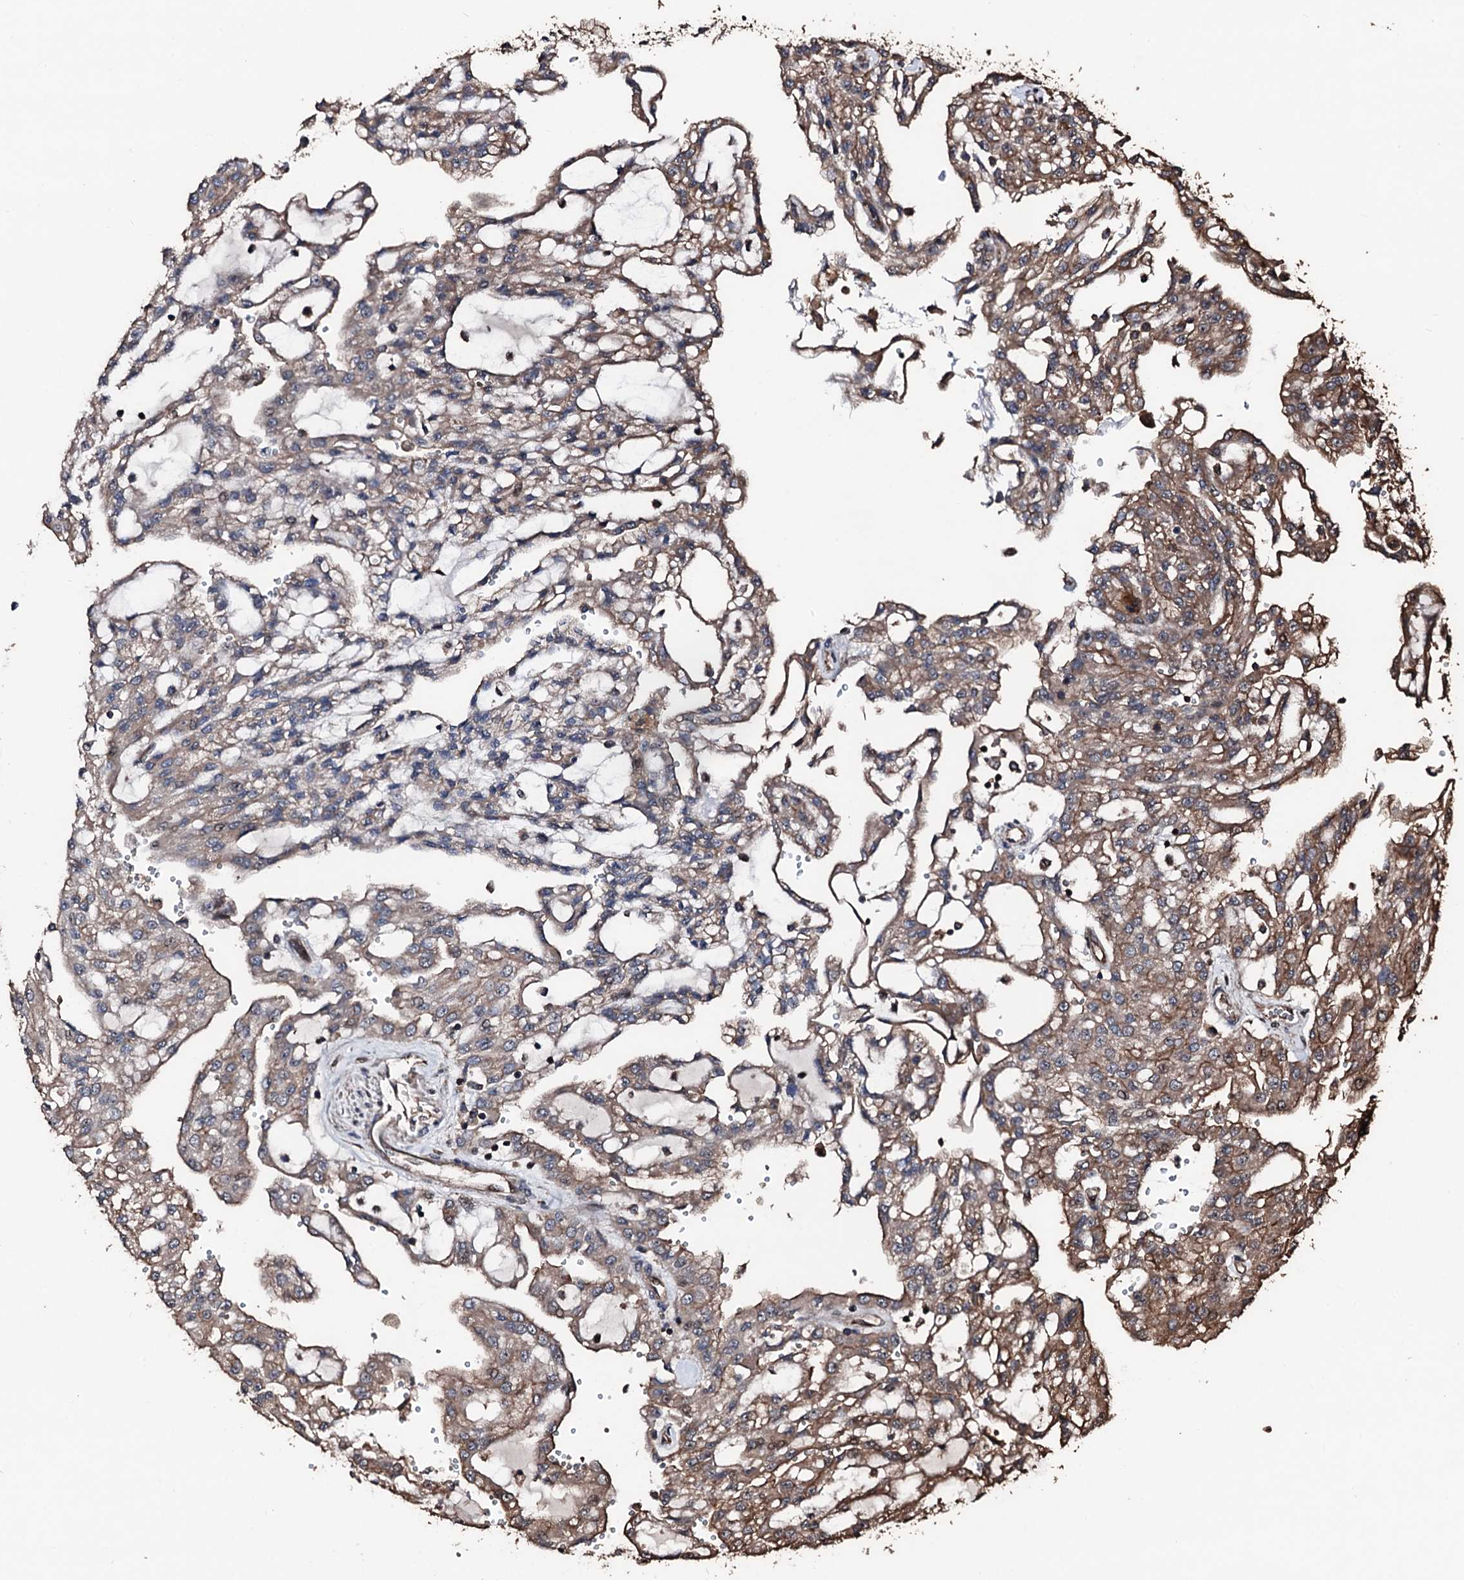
{"staining": {"intensity": "moderate", "quantity": ">75%", "location": "cytoplasmic/membranous"}, "tissue": "renal cancer", "cell_type": "Tumor cells", "image_type": "cancer", "snomed": [{"axis": "morphology", "description": "Adenocarcinoma, NOS"}, {"axis": "topography", "description": "Kidney"}], "caption": "Adenocarcinoma (renal) was stained to show a protein in brown. There is medium levels of moderate cytoplasmic/membranous expression in about >75% of tumor cells. (DAB IHC with brightfield microscopy, high magnification).", "gene": "KIF18A", "patient": {"sex": "male", "age": 63}}